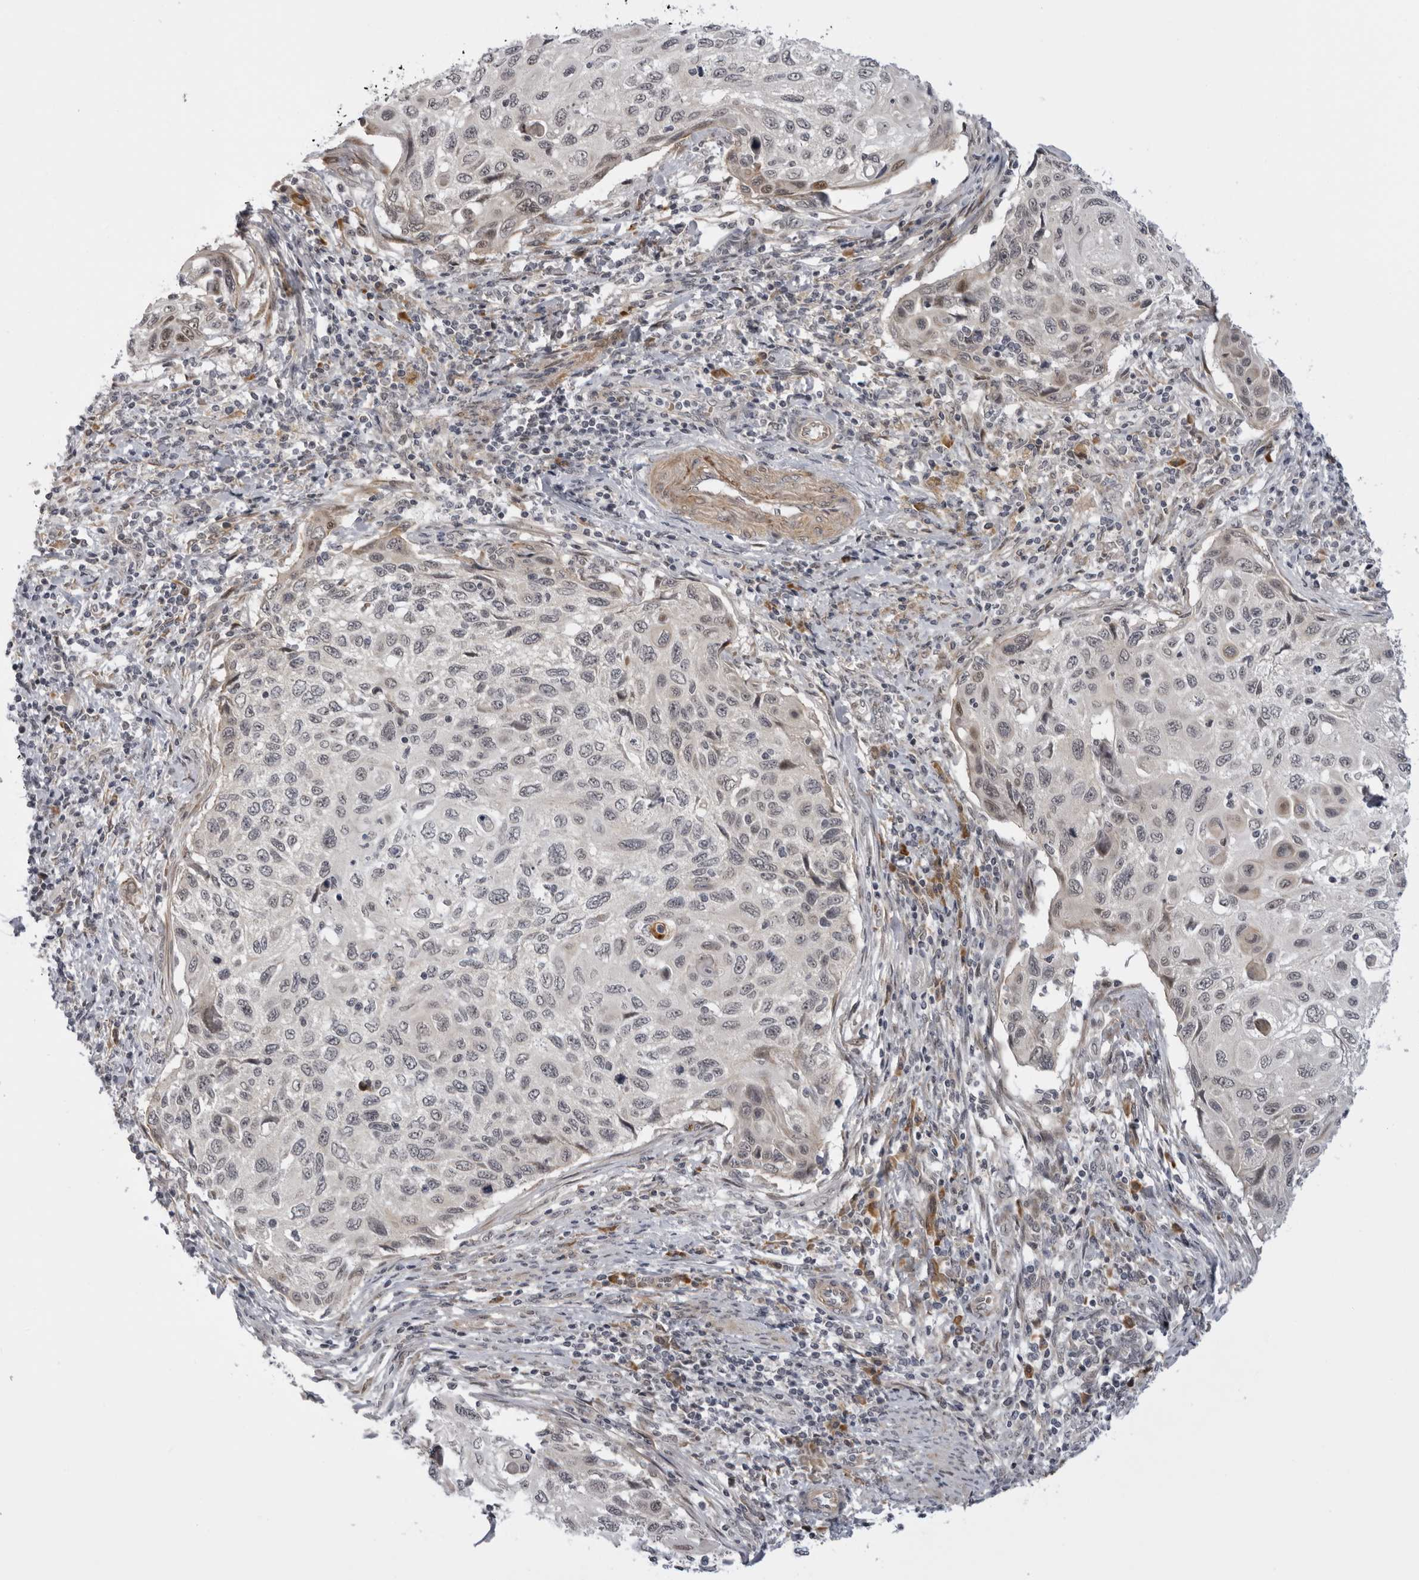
{"staining": {"intensity": "weak", "quantity": ">75%", "location": "nuclear"}, "tissue": "cervical cancer", "cell_type": "Tumor cells", "image_type": "cancer", "snomed": [{"axis": "morphology", "description": "Squamous cell carcinoma, NOS"}, {"axis": "topography", "description": "Cervix"}], "caption": "Human cervical cancer stained with a brown dye exhibits weak nuclear positive expression in about >75% of tumor cells.", "gene": "ALPK2", "patient": {"sex": "female", "age": 70}}